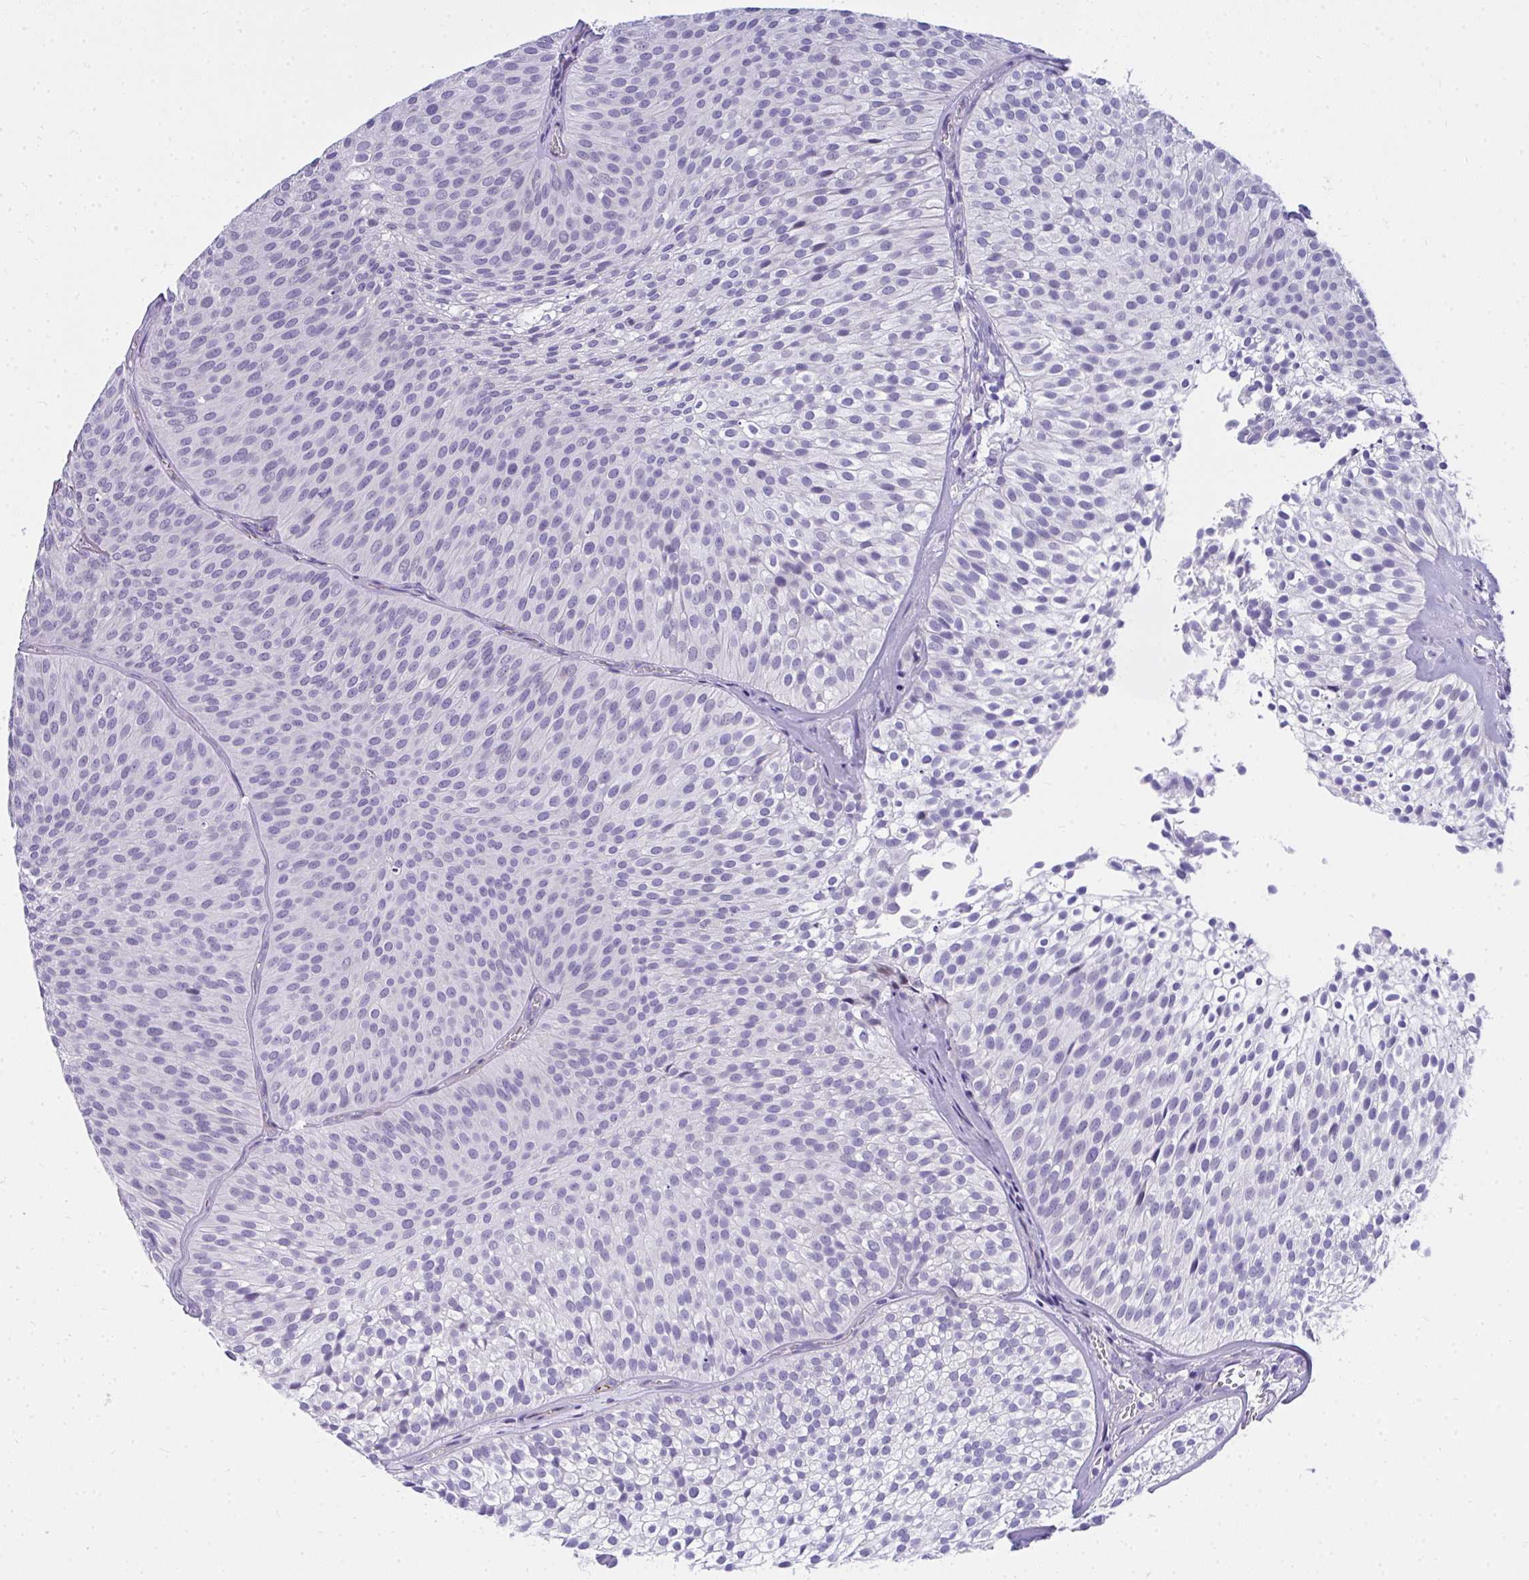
{"staining": {"intensity": "negative", "quantity": "none", "location": "none"}, "tissue": "urothelial cancer", "cell_type": "Tumor cells", "image_type": "cancer", "snomed": [{"axis": "morphology", "description": "Urothelial carcinoma, Low grade"}, {"axis": "topography", "description": "Urinary bladder"}], "caption": "The histopathology image displays no staining of tumor cells in urothelial cancer.", "gene": "TSBP1", "patient": {"sex": "male", "age": 91}}